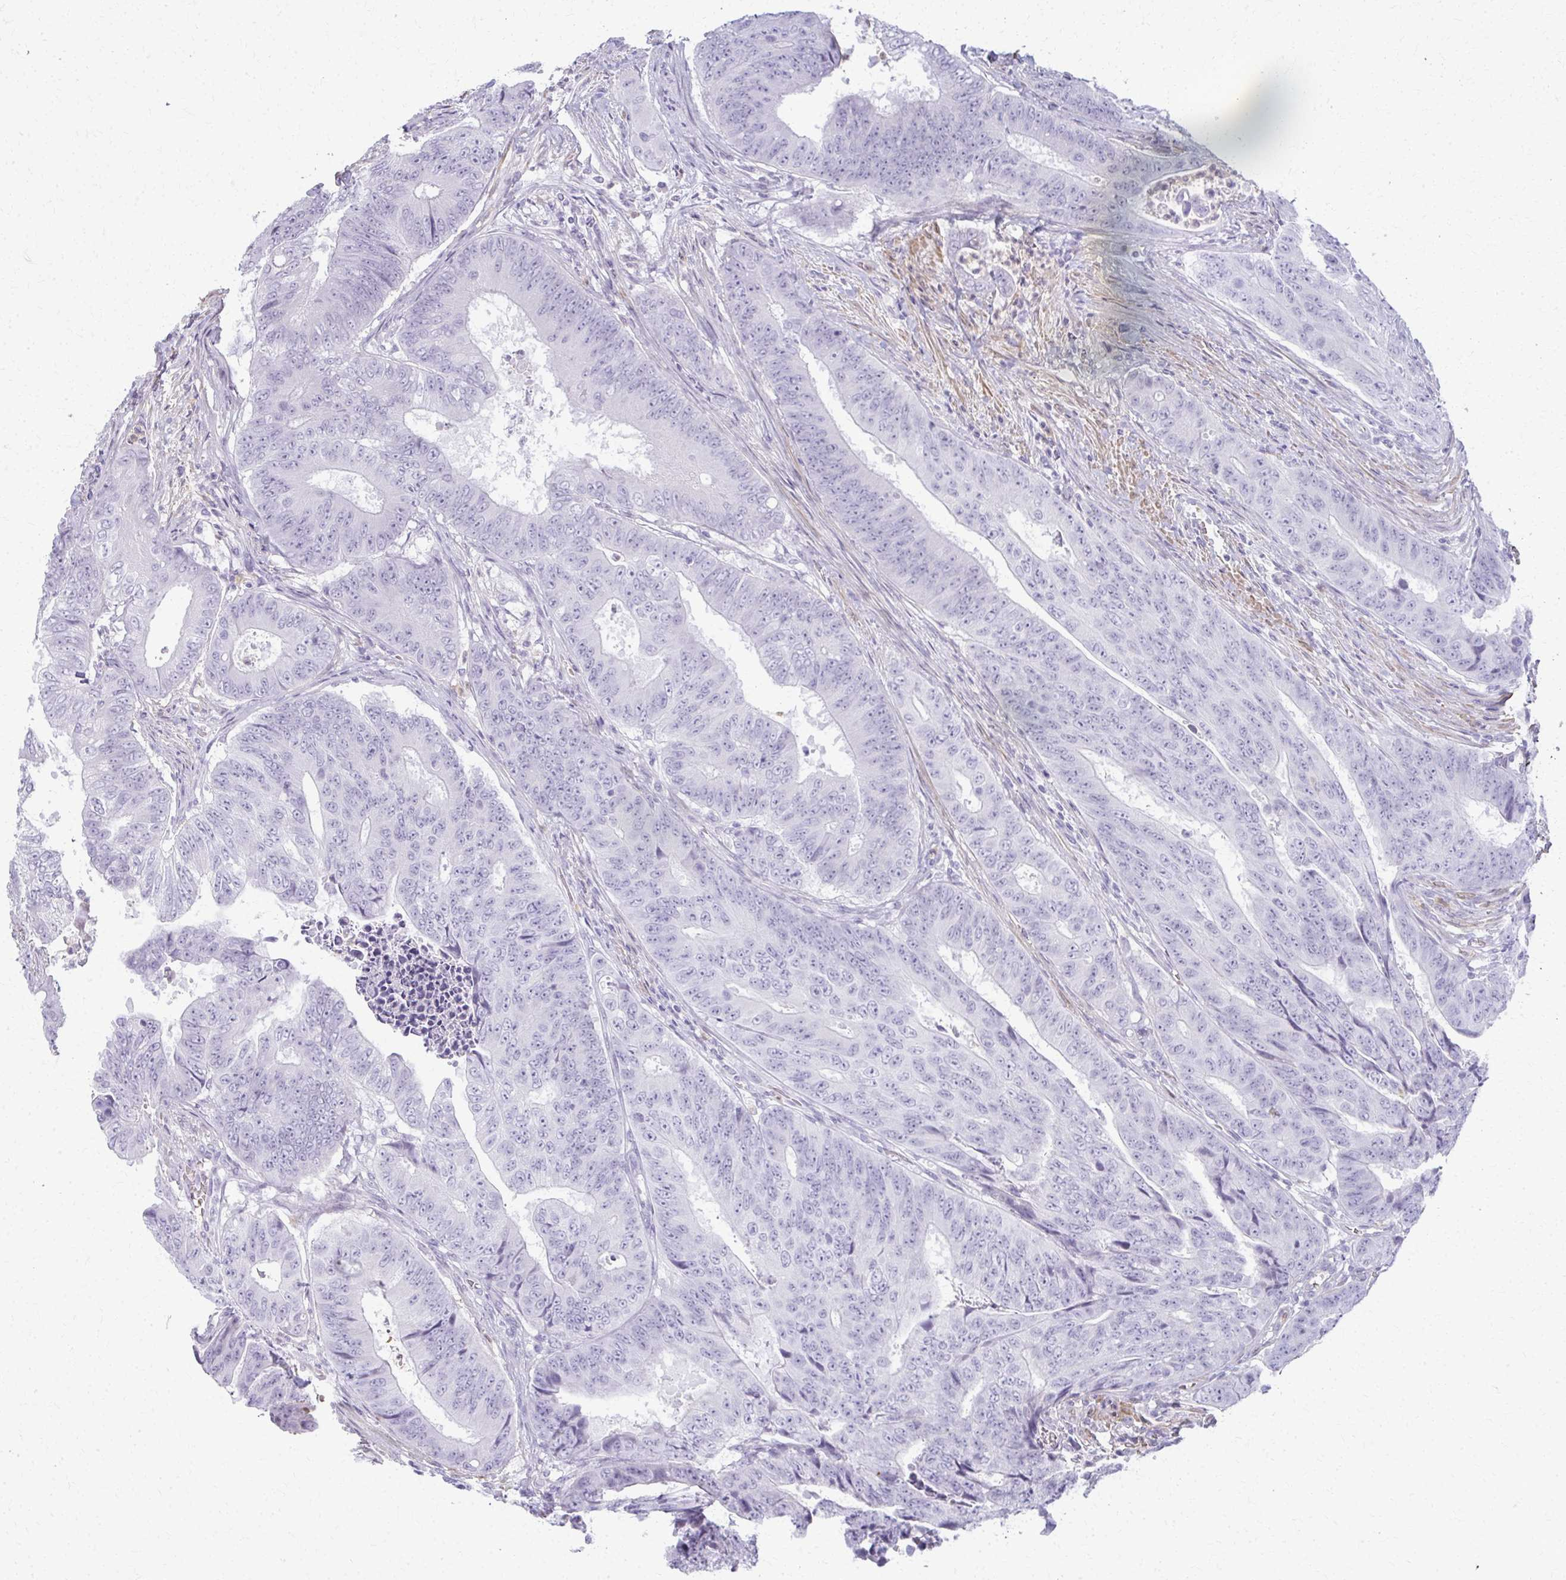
{"staining": {"intensity": "negative", "quantity": "none", "location": "none"}, "tissue": "colorectal cancer", "cell_type": "Tumor cells", "image_type": "cancer", "snomed": [{"axis": "morphology", "description": "Adenocarcinoma, NOS"}, {"axis": "topography", "description": "Colon"}], "caption": "This is an IHC image of colorectal cancer (adenocarcinoma). There is no expression in tumor cells.", "gene": "CA3", "patient": {"sex": "female", "age": 48}}